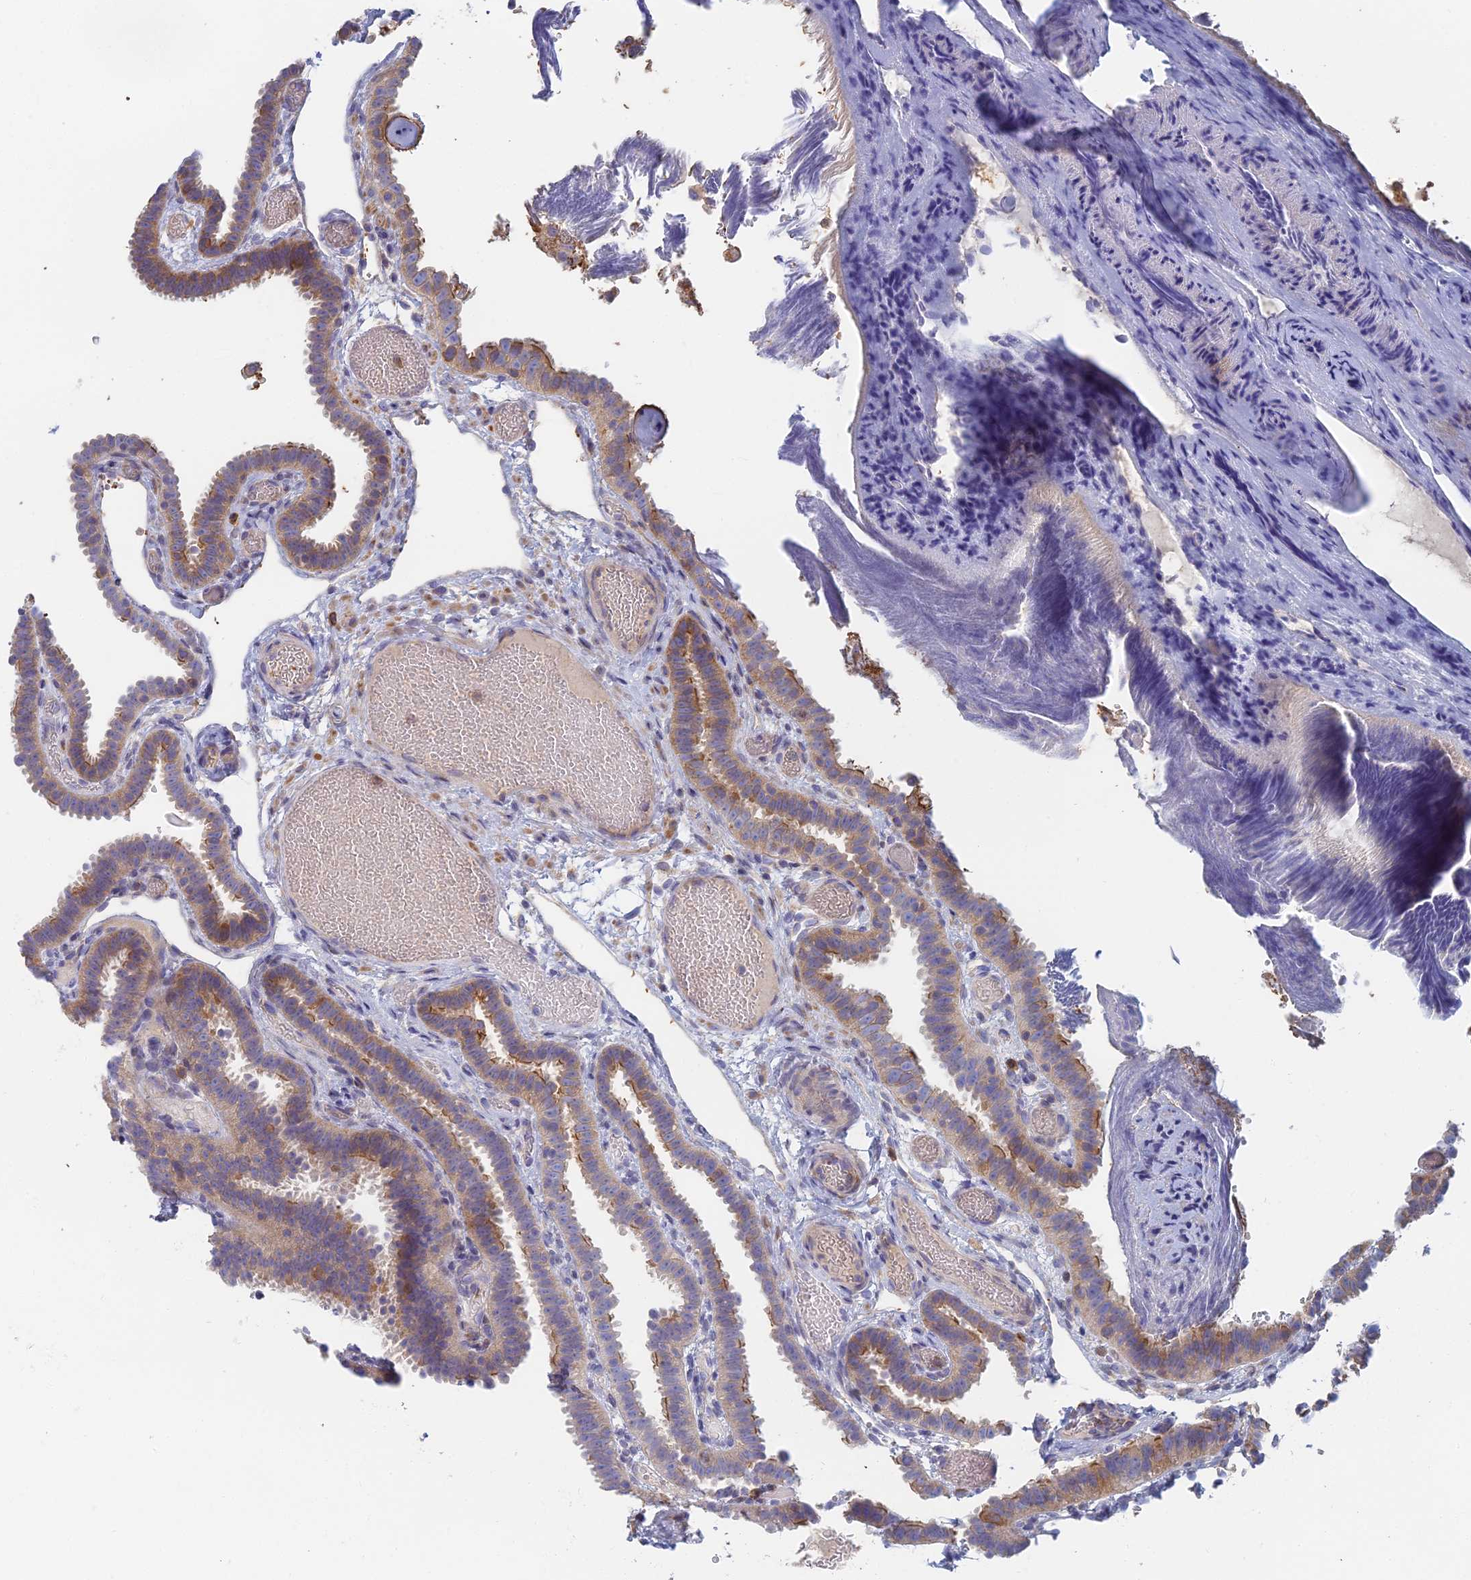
{"staining": {"intensity": "moderate", "quantity": ">75%", "location": "cytoplasmic/membranous"}, "tissue": "fallopian tube", "cell_type": "Glandular cells", "image_type": "normal", "snomed": [{"axis": "morphology", "description": "Normal tissue, NOS"}, {"axis": "topography", "description": "Fallopian tube"}], "caption": "Immunohistochemical staining of unremarkable fallopian tube exhibits >75% levels of moderate cytoplasmic/membranous protein positivity in approximately >75% of glandular cells. The staining is performed using DAB brown chromogen to label protein expression. The nuclei are counter-stained blue using hematoxylin.", "gene": "IFTAP", "patient": {"sex": "female", "age": 37}}